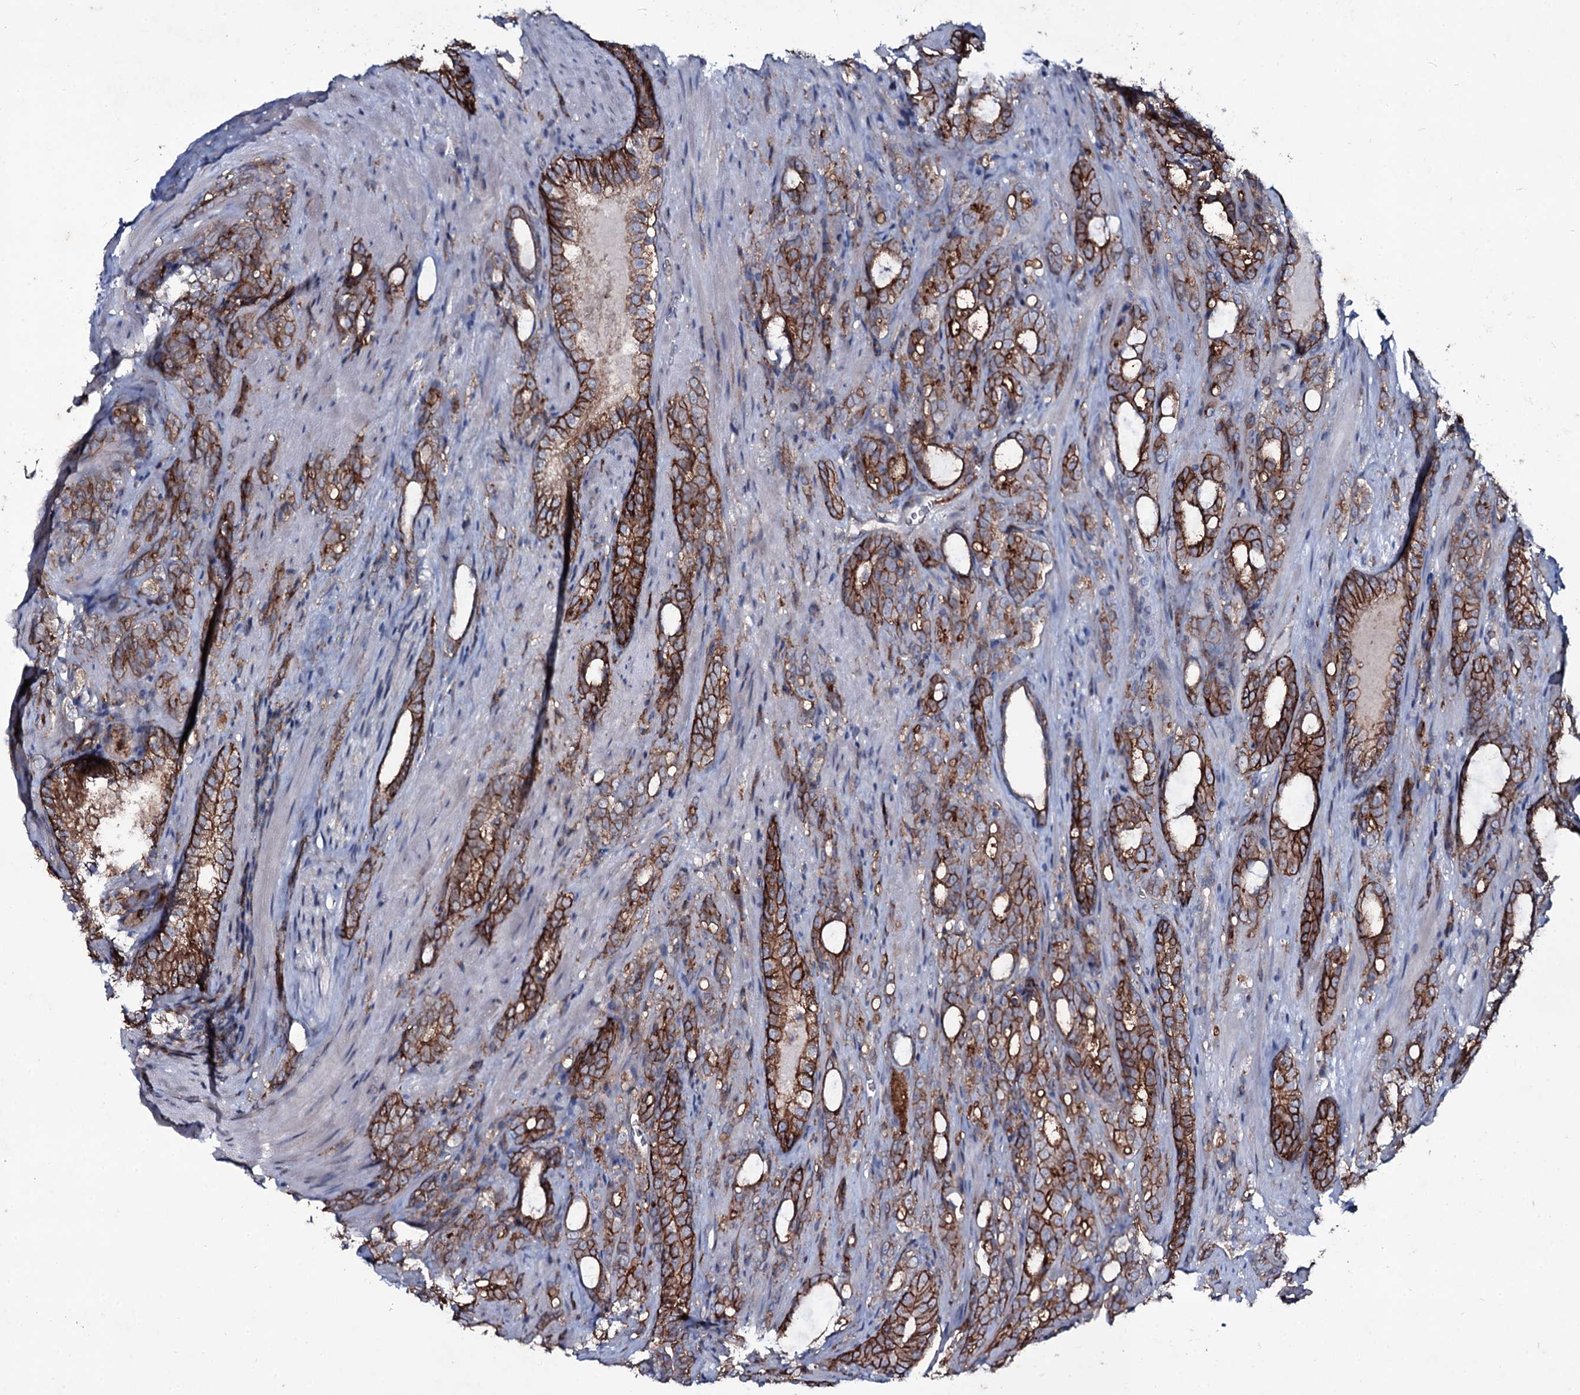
{"staining": {"intensity": "strong", "quantity": ">75%", "location": "cytoplasmic/membranous"}, "tissue": "prostate cancer", "cell_type": "Tumor cells", "image_type": "cancer", "snomed": [{"axis": "morphology", "description": "Adenocarcinoma, High grade"}, {"axis": "topography", "description": "Prostate"}], "caption": "A micrograph showing strong cytoplasmic/membranous positivity in about >75% of tumor cells in high-grade adenocarcinoma (prostate), as visualized by brown immunohistochemical staining.", "gene": "SNAP23", "patient": {"sex": "male", "age": 72}}